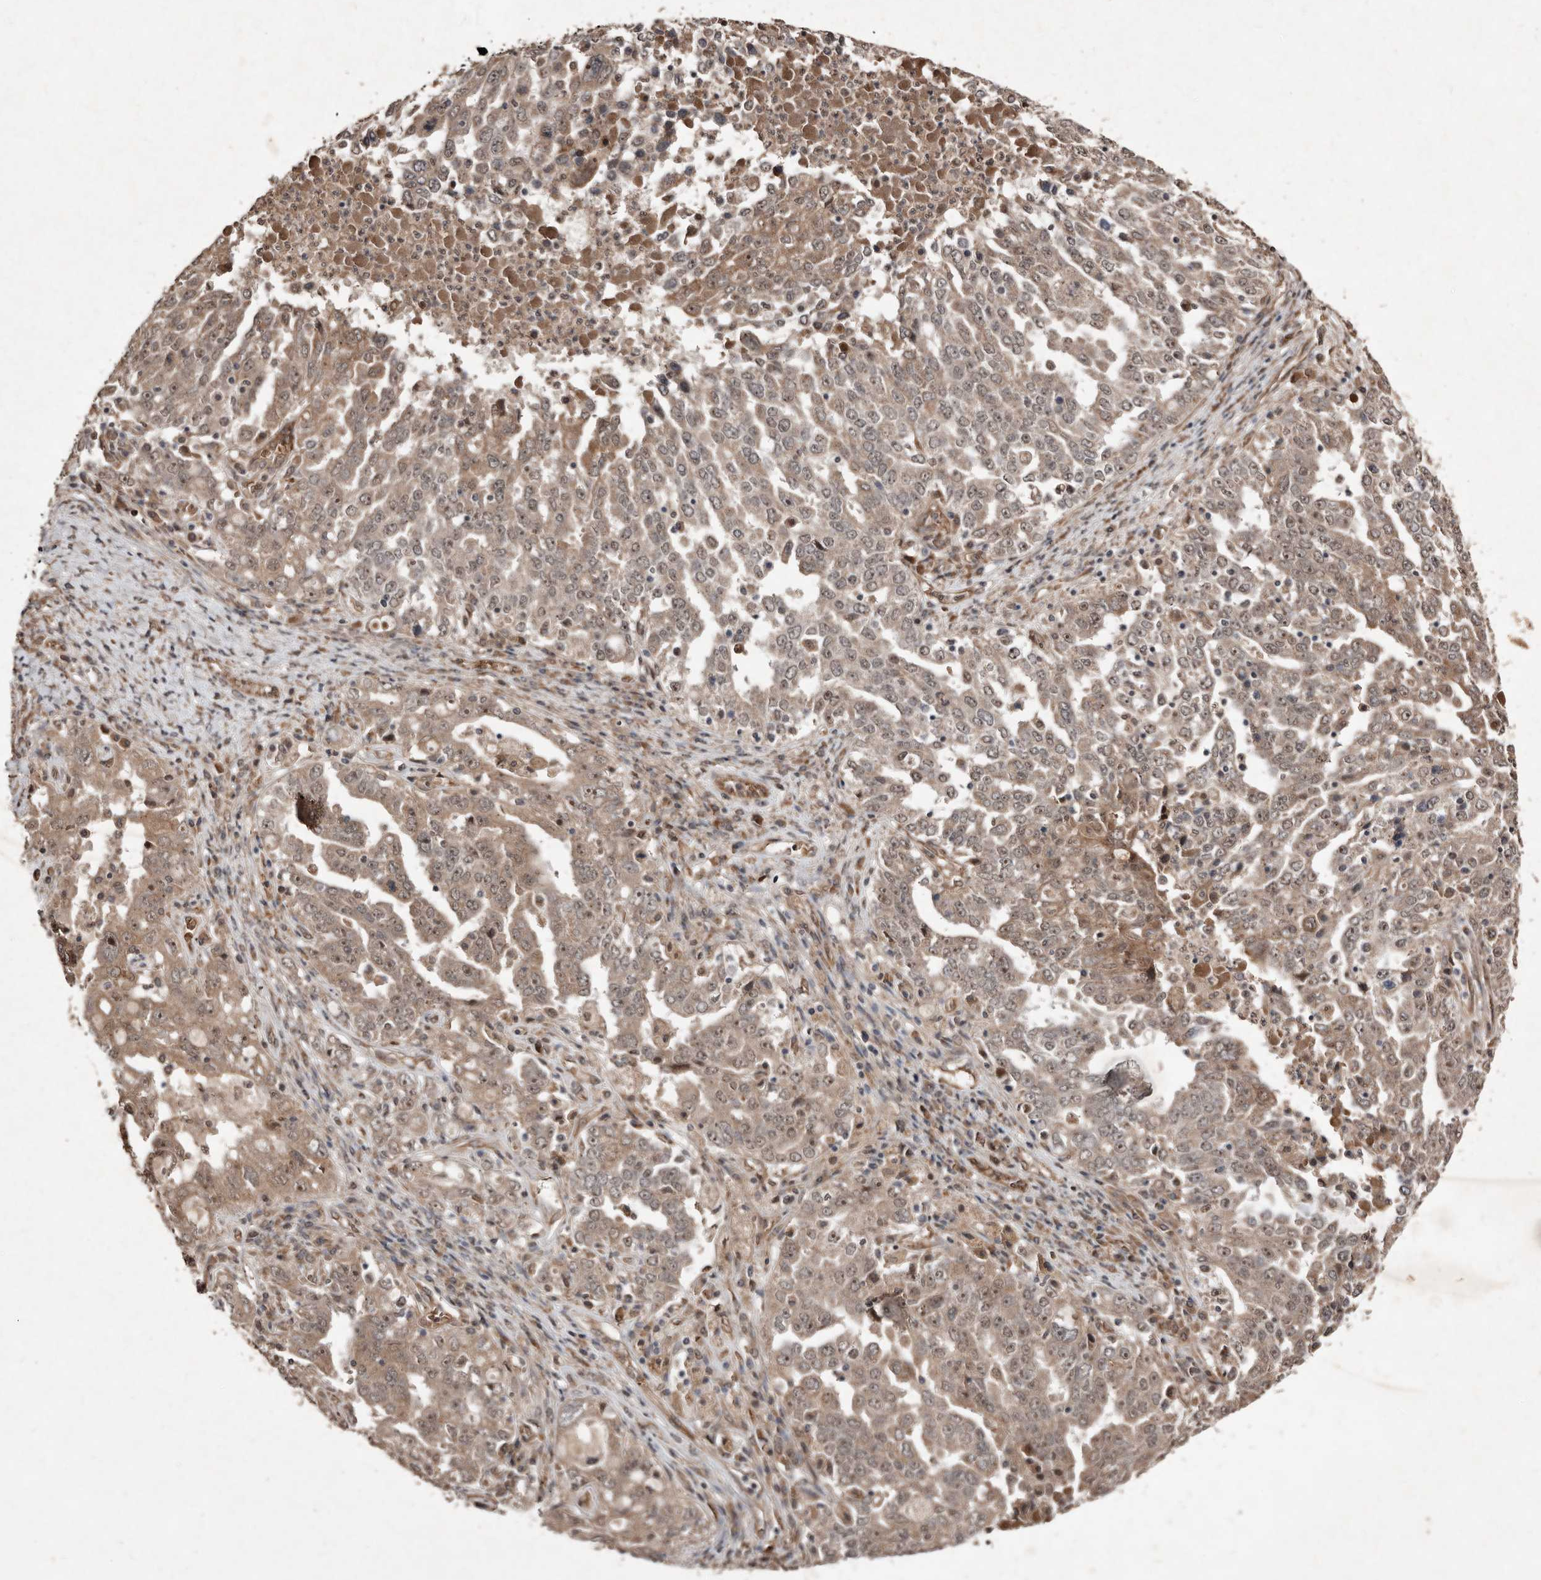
{"staining": {"intensity": "moderate", "quantity": ">75%", "location": "cytoplasmic/membranous,nuclear"}, "tissue": "ovarian cancer", "cell_type": "Tumor cells", "image_type": "cancer", "snomed": [{"axis": "morphology", "description": "Carcinoma, endometroid"}, {"axis": "topography", "description": "Ovary"}], "caption": "Protein expression analysis of human ovarian cancer reveals moderate cytoplasmic/membranous and nuclear staining in approximately >75% of tumor cells.", "gene": "DIP2C", "patient": {"sex": "female", "age": 62}}